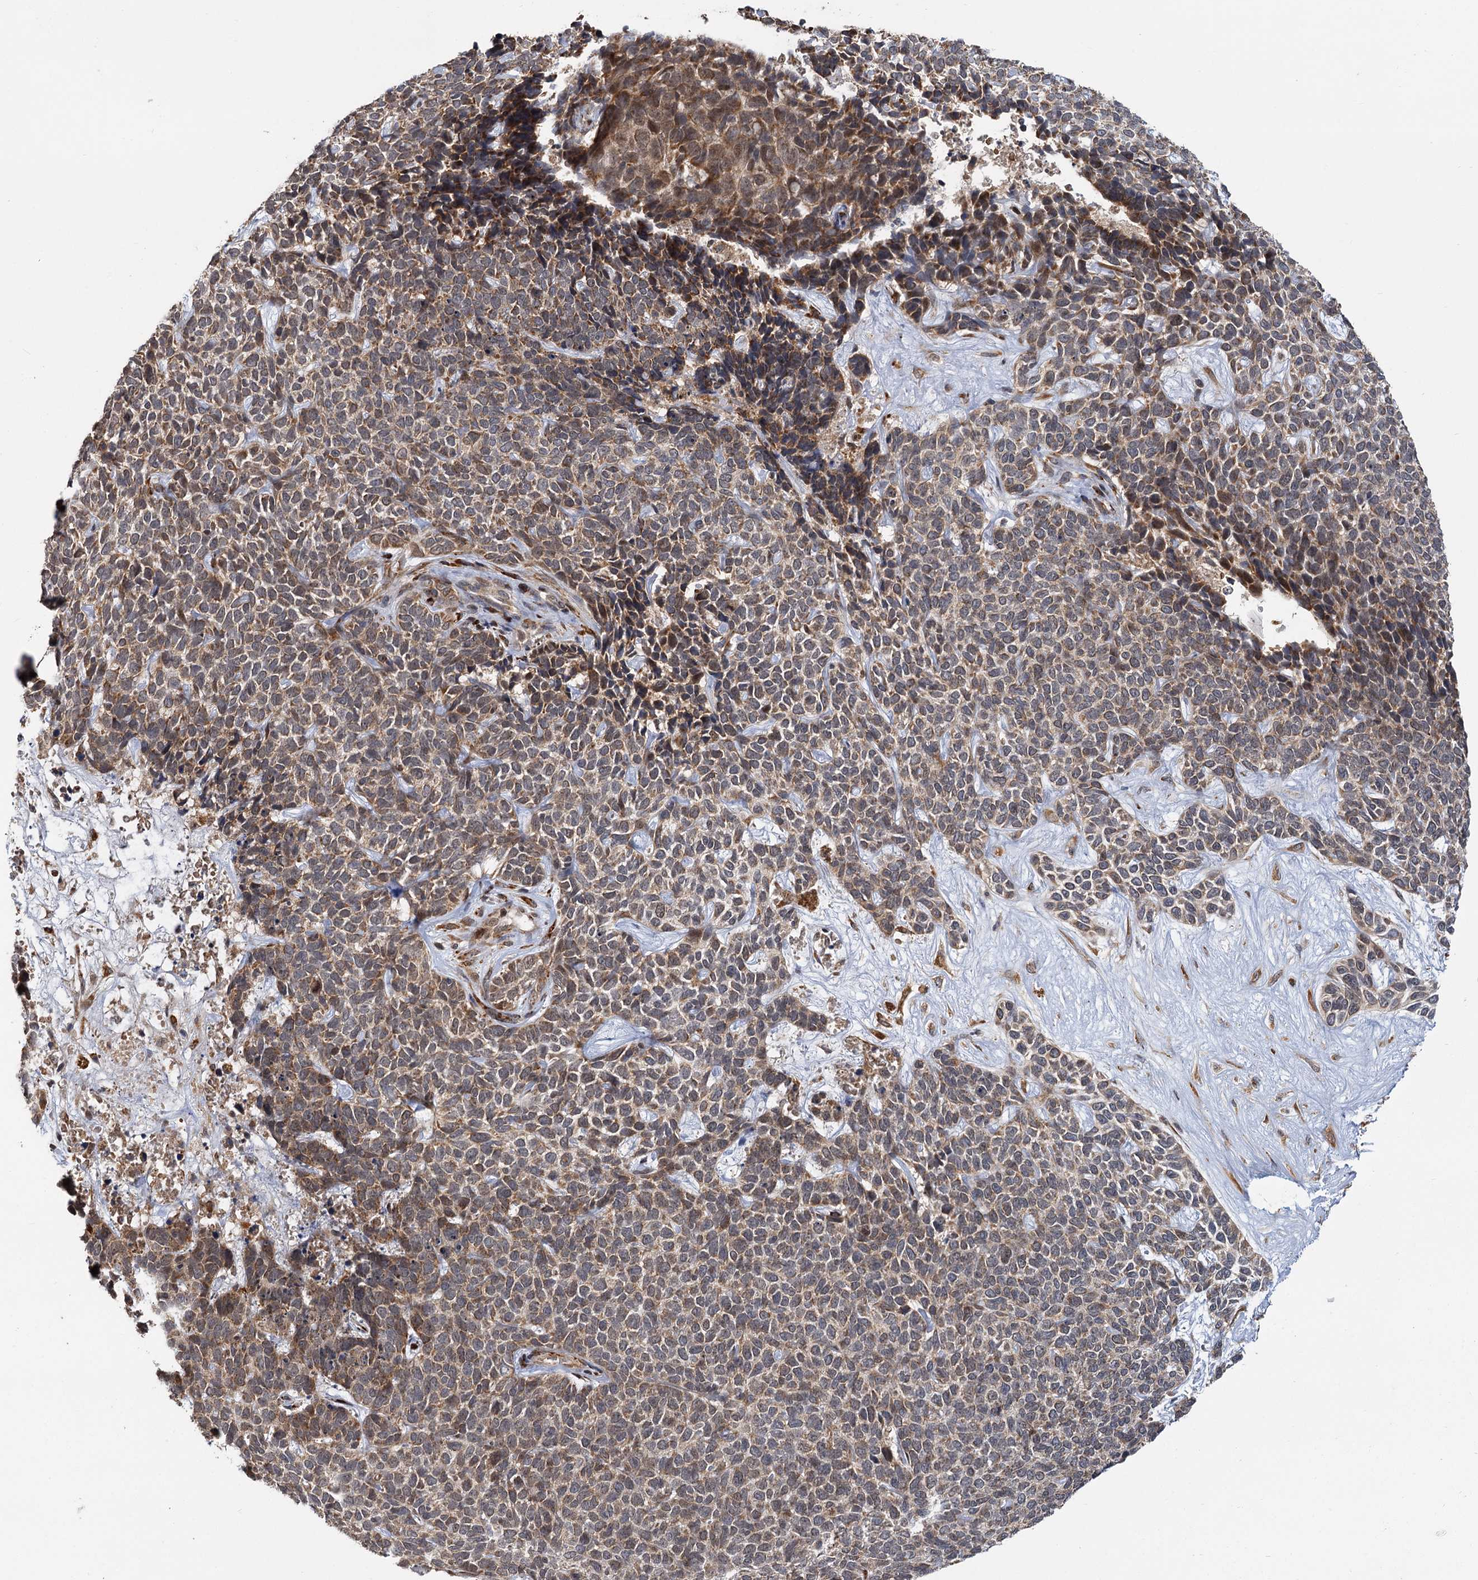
{"staining": {"intensity": "moderate", "quantity": ">75%", "location": "cytoplasmic/membranous"}, "tissue": "skin cancer", "cell_type": "Tumor cells", "image_type": "cancer", "snomed": [{"axis": "morphology", "description": "Basal cell carcinoma"}, {"axis": "topography", "description": "Skin"}], "caption": "This is a micrograph of immunohistochemistry staining of skin cancer, which shows moderate positivity in the cytoplasmic/membranous of tumor cells.", "gene": "APBA2", "patient": {"sex": "female", "age": 84}}